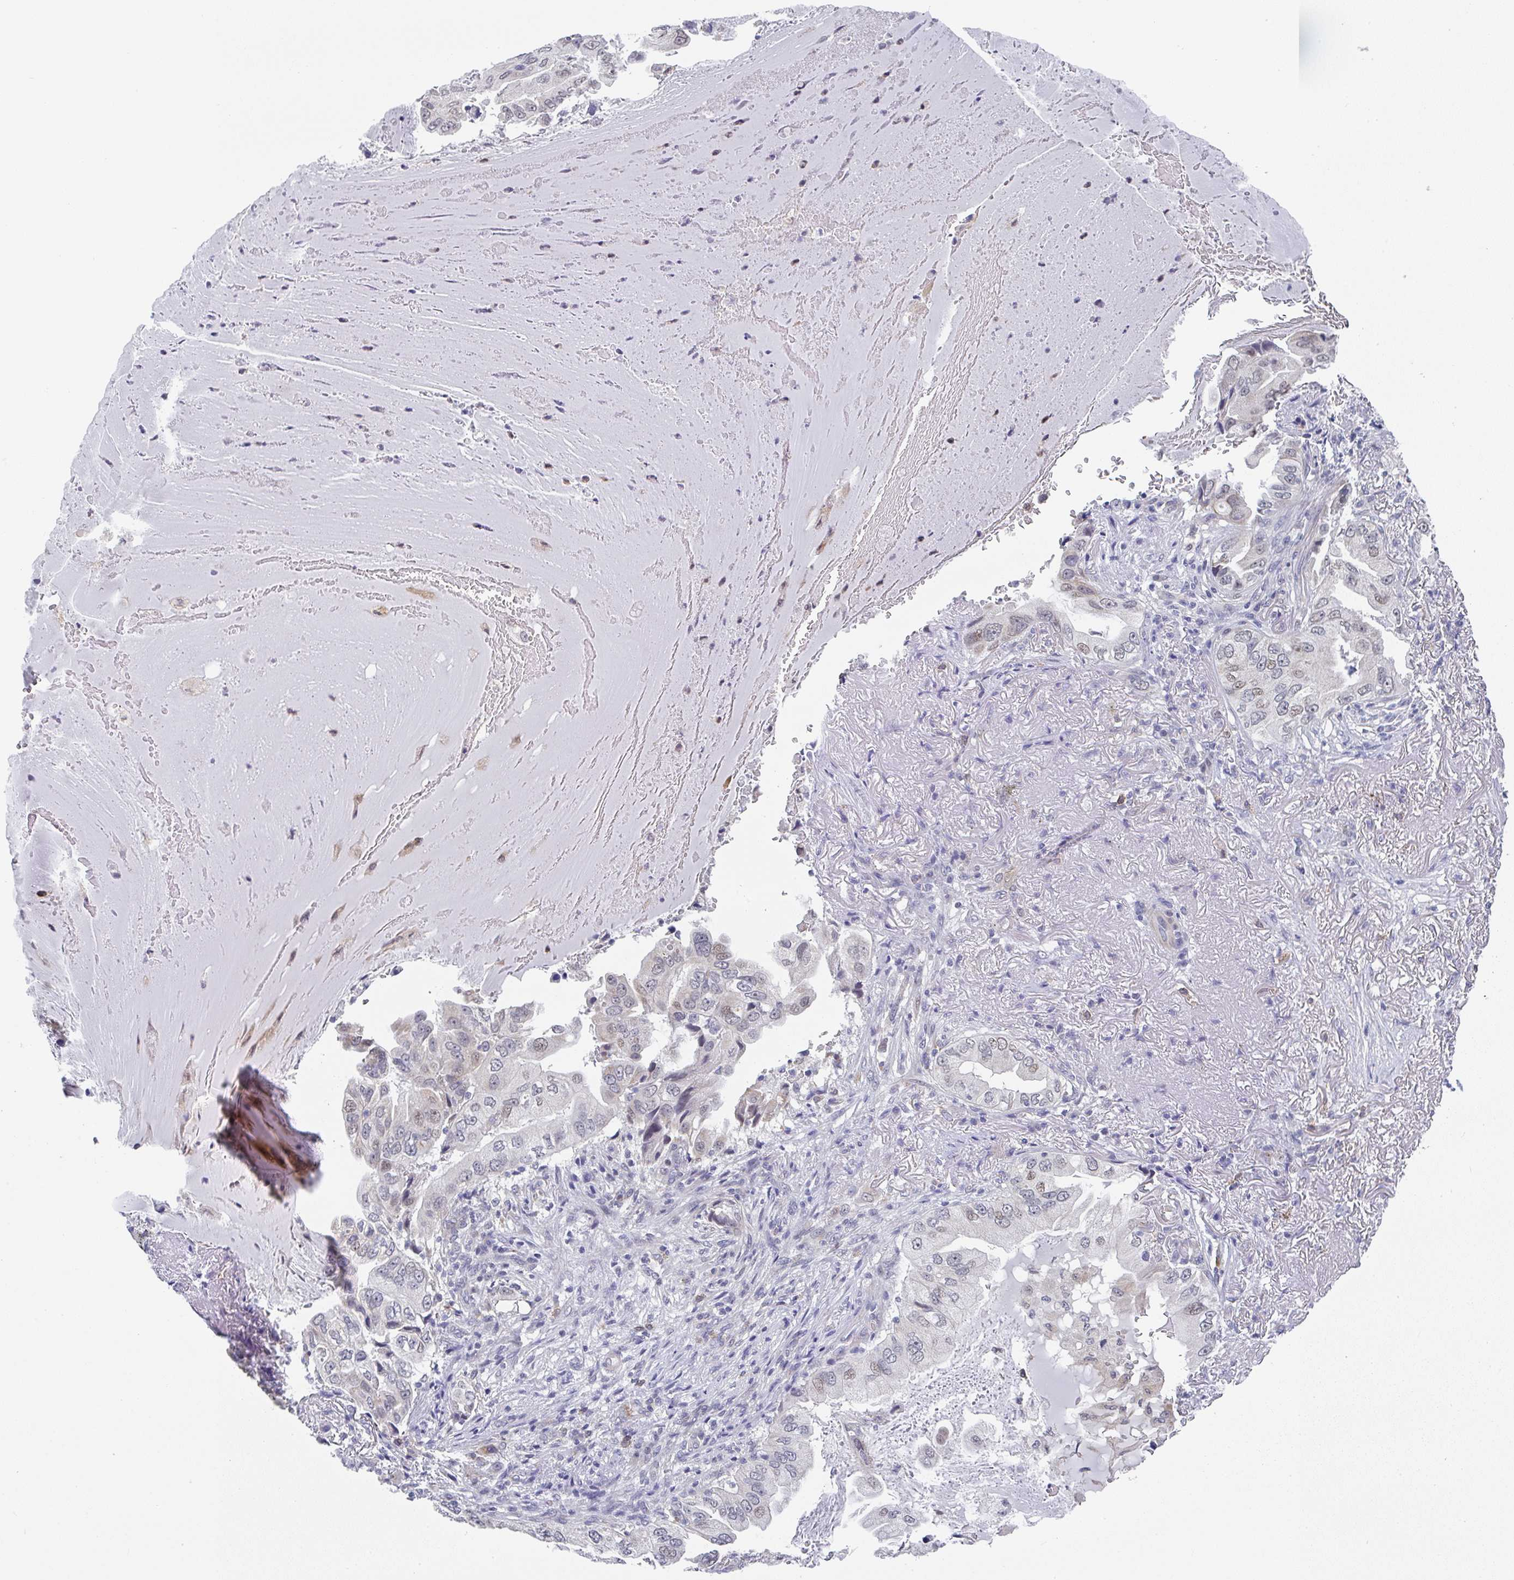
{"staining": {"intensity": "moderate", "quantity": "<25%", "location": "nuclear"}, "tissue": "lung cancer", "cell_type": "Tumor cells", "image_type": "cancer", "snomed": [{"axis": "morphology", "description": "Adenocarcinoma, NOS"}, {"axis": "topography", "description": "Lung"}], "caption": "Lung cancer (adenocarcinoma) was stained to show a protein in brown. There is low levels of moderate nuclear staining in about <25% of tumor cells. Nuclei are stained in blue.", "gene": "NCF1", "patient": {"sex": "female", "age": 69}}